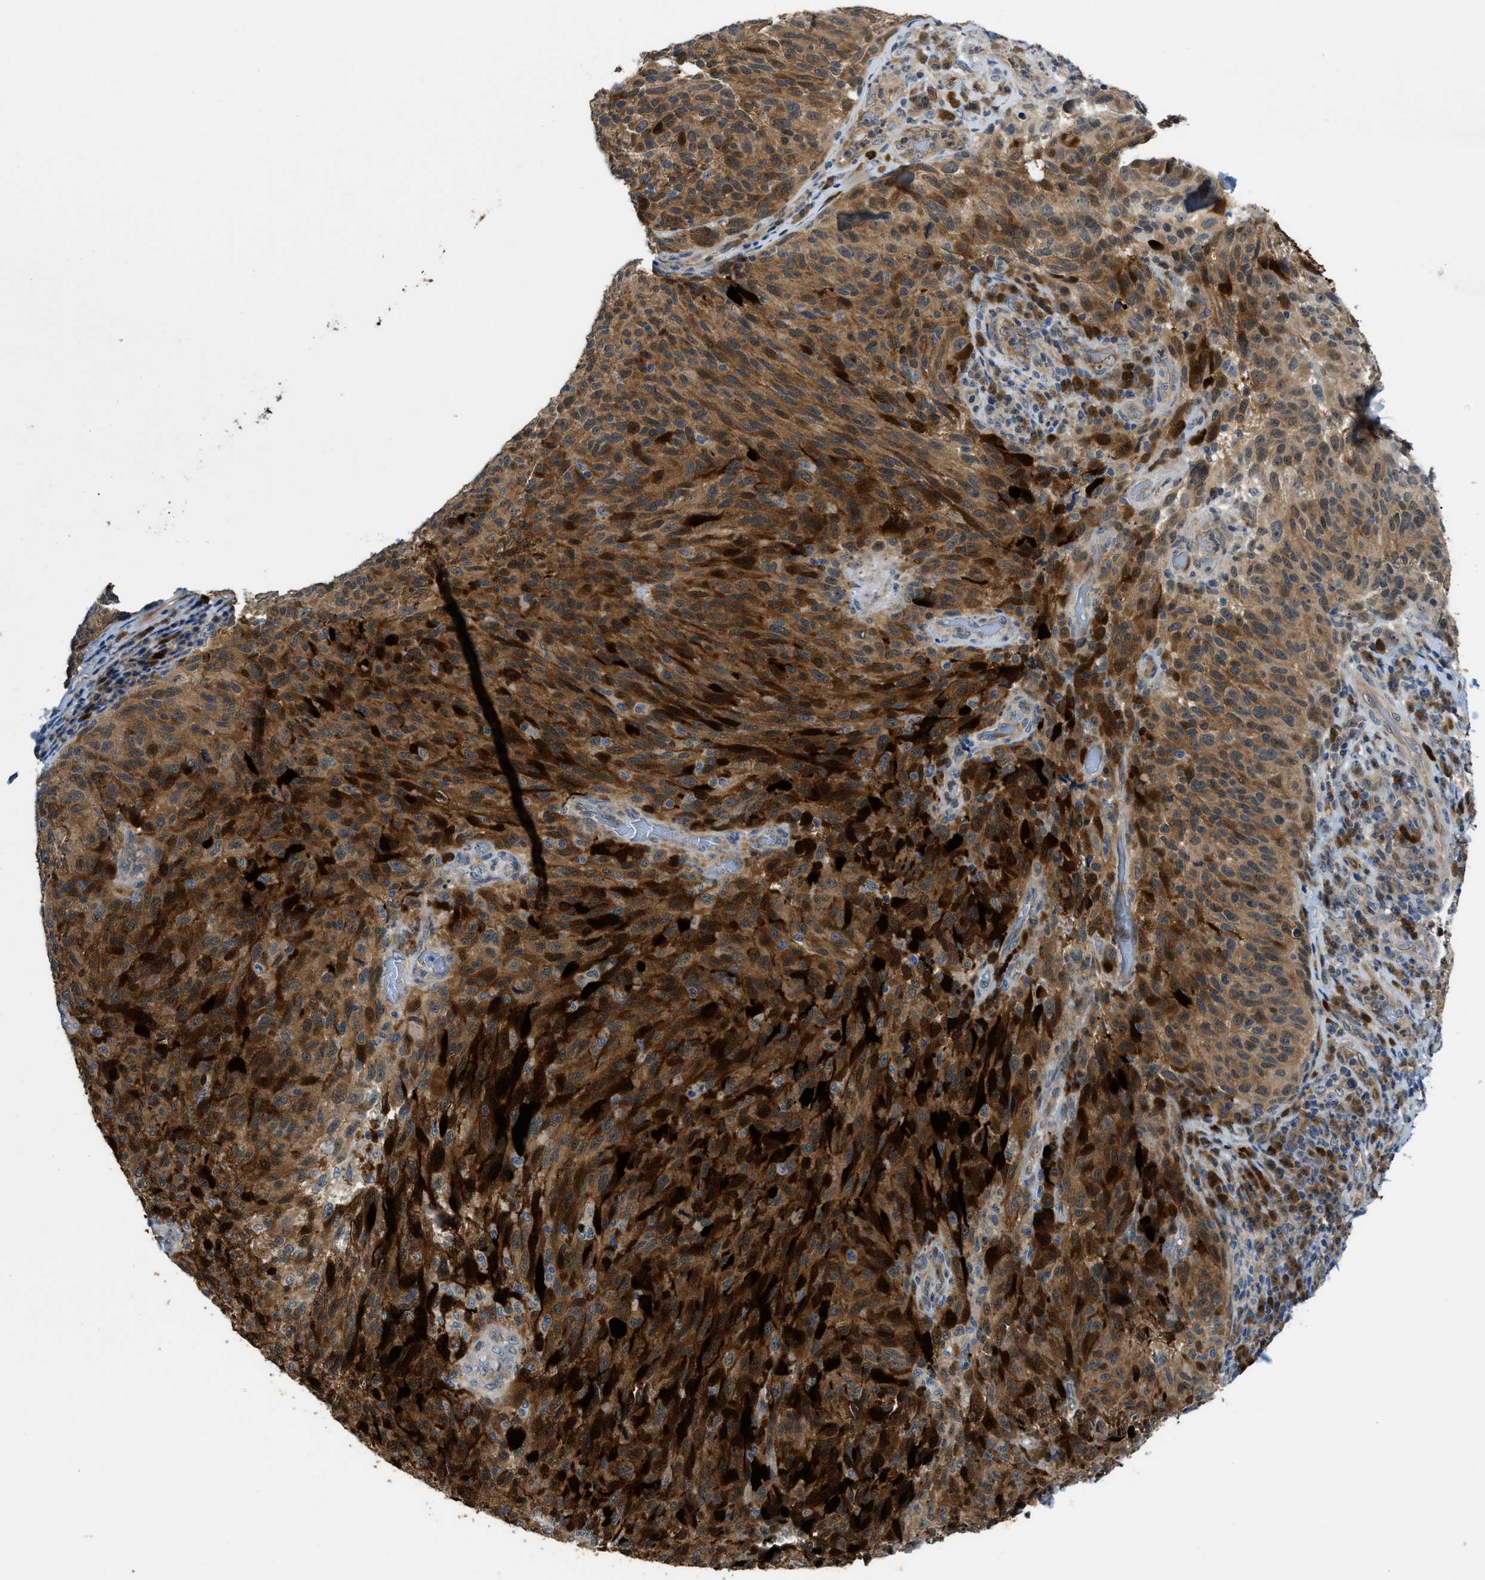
{"staining": {"intensity": "moderate", "quantity": ">75%", "location": "cytoplasmic/membranous"}, "tissue": "melanoma", "cell_type": "Tumor cells", "image_type": "cancer", "snomed": [{"axis": "morphology", "description": "Malignant melanoma, NOS"}, {"axis": "topography", "description": "Skin"}], "caption": "This micrograph displays IHC staining of malignant melanoma, with medium moderate cytoplasmic/membranous positivity in approximately >75% of tumor cells.", "gene": "TRAK2", "patient": {"sex": "female", "age": 73}}